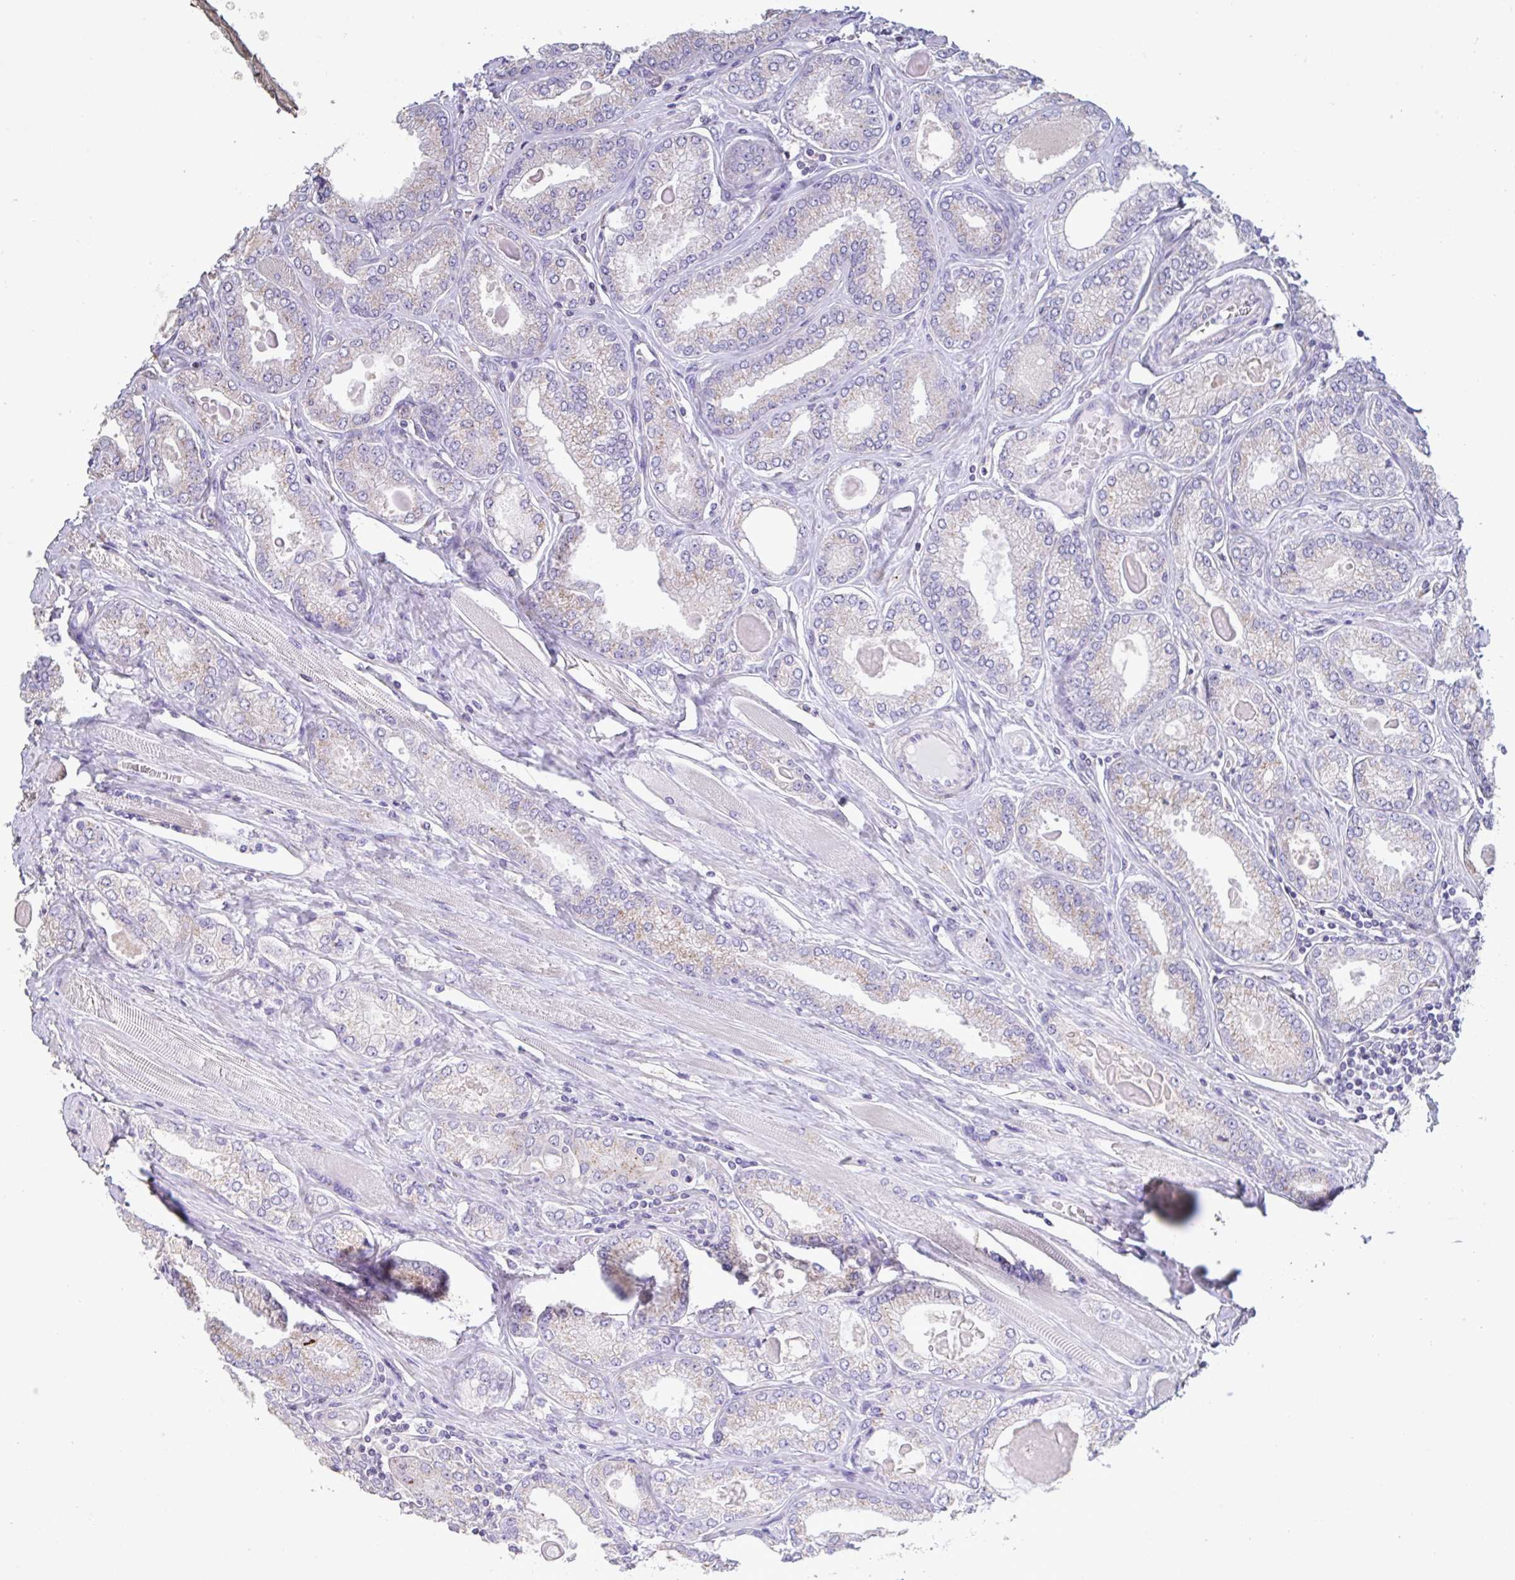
{"staining": {"intensity": "negative", "quantity": "none", "location": "none"}, "tissue": "prostate cancer", "cell_type": "Tumor cells", "image_type": "cancer", "snomed": [{"axis": "morphology", "description": "Adenocarcinoma, High grade"}, {"axis": "topography", "description": "Prostate"}], "caption": "Prostate cancer was stained to show a protein in brown. There is no significant staining in tumor cells.", "gene": "CHMP5", "patient": {"sex": "male", "age": 68}}